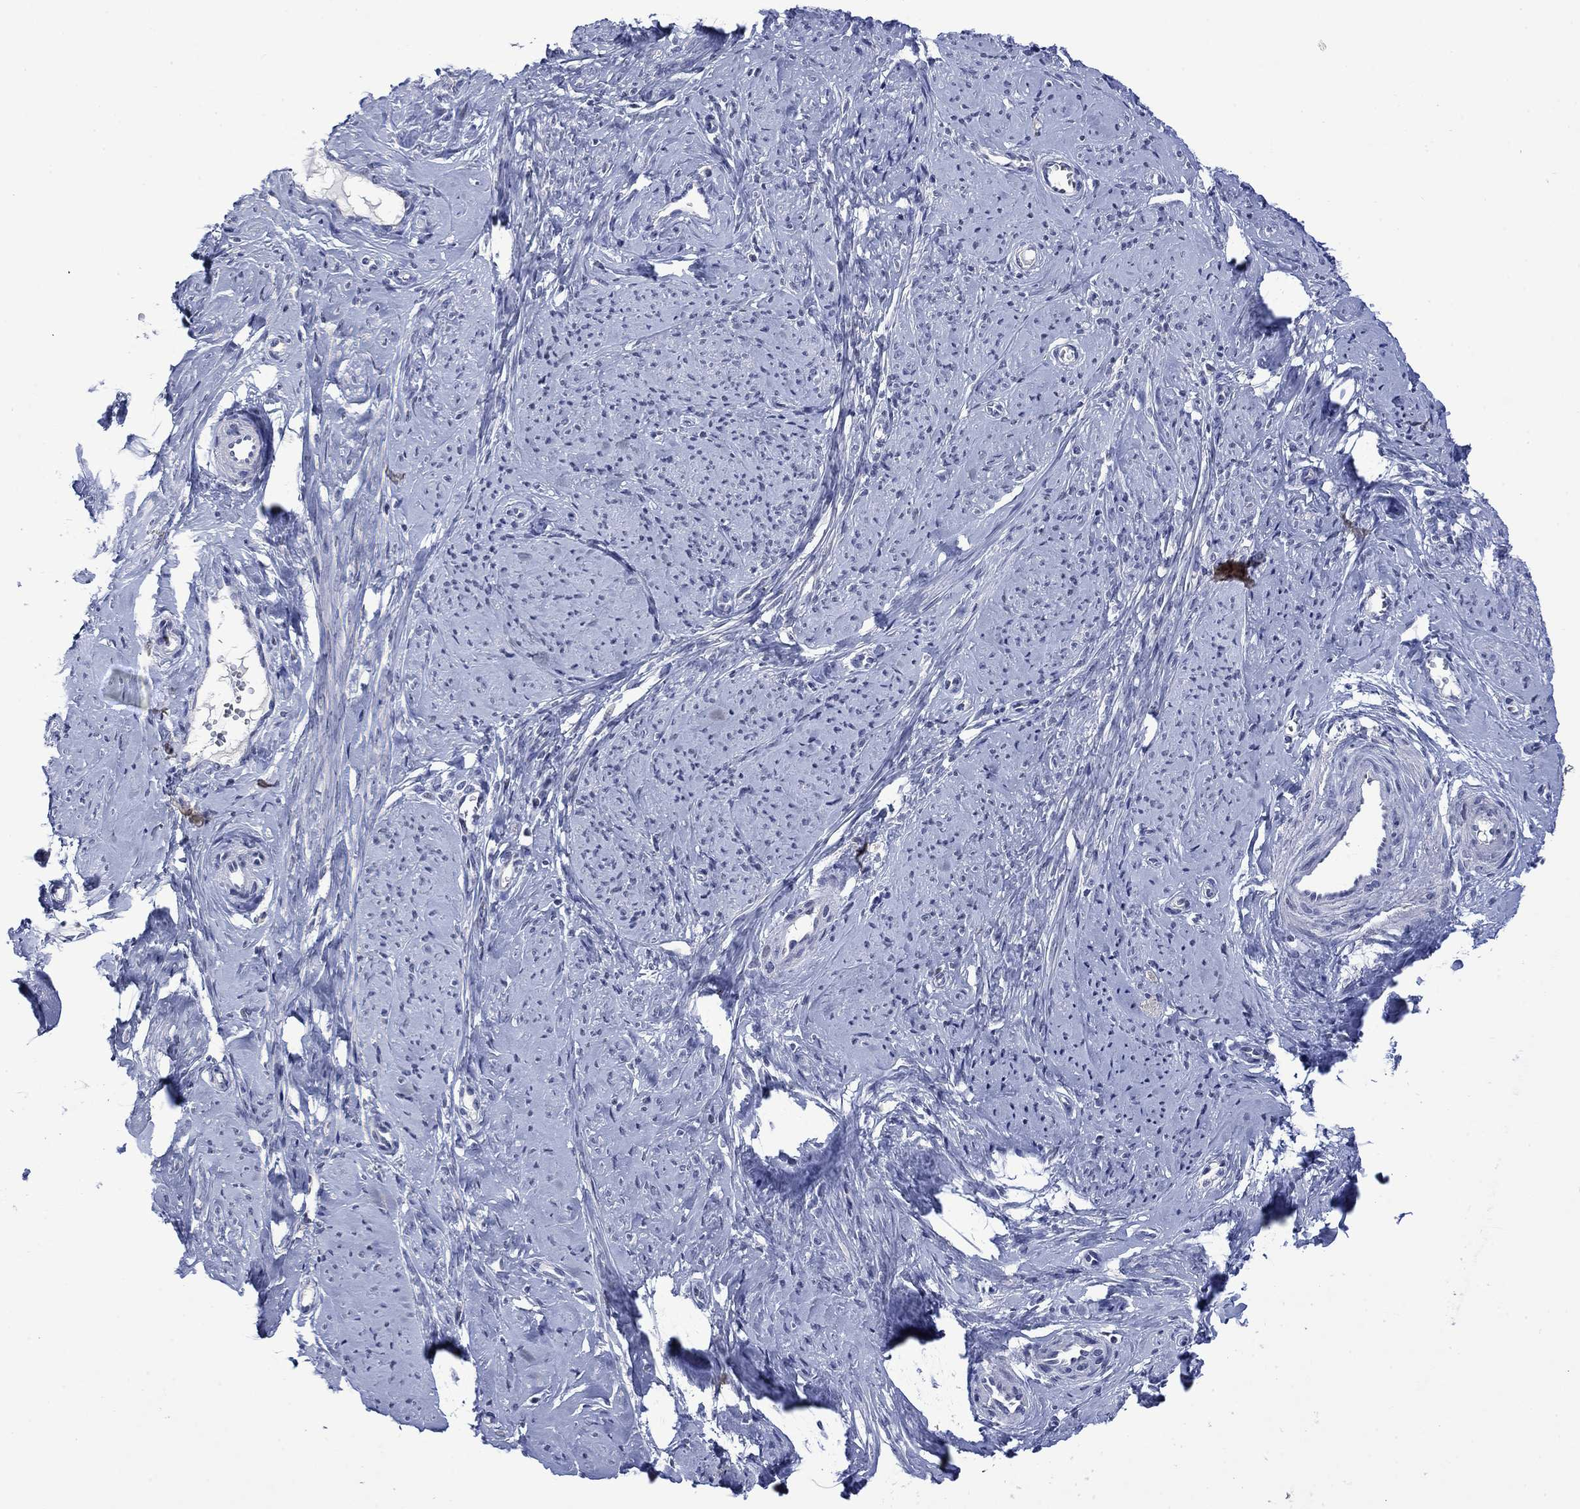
{"staining": {"intensity": "negative", "quantity": "none", "location": "none"}, "tissue": "smooth muscle", "cell_type": "Smooth muscle cells", "image_type": "normal", "snomed": [{"axis": "morphology", "description": "Normal tissue, NOS"}, {"axis": "topography", "description": "Smooth muscle"}], "caption": "Immunohistochemistry of unremarkable smooth muscle reveals no staining in smooth muscle cells.", "gene": "AGL", "patient": {"sex": "female", "age": 48}}